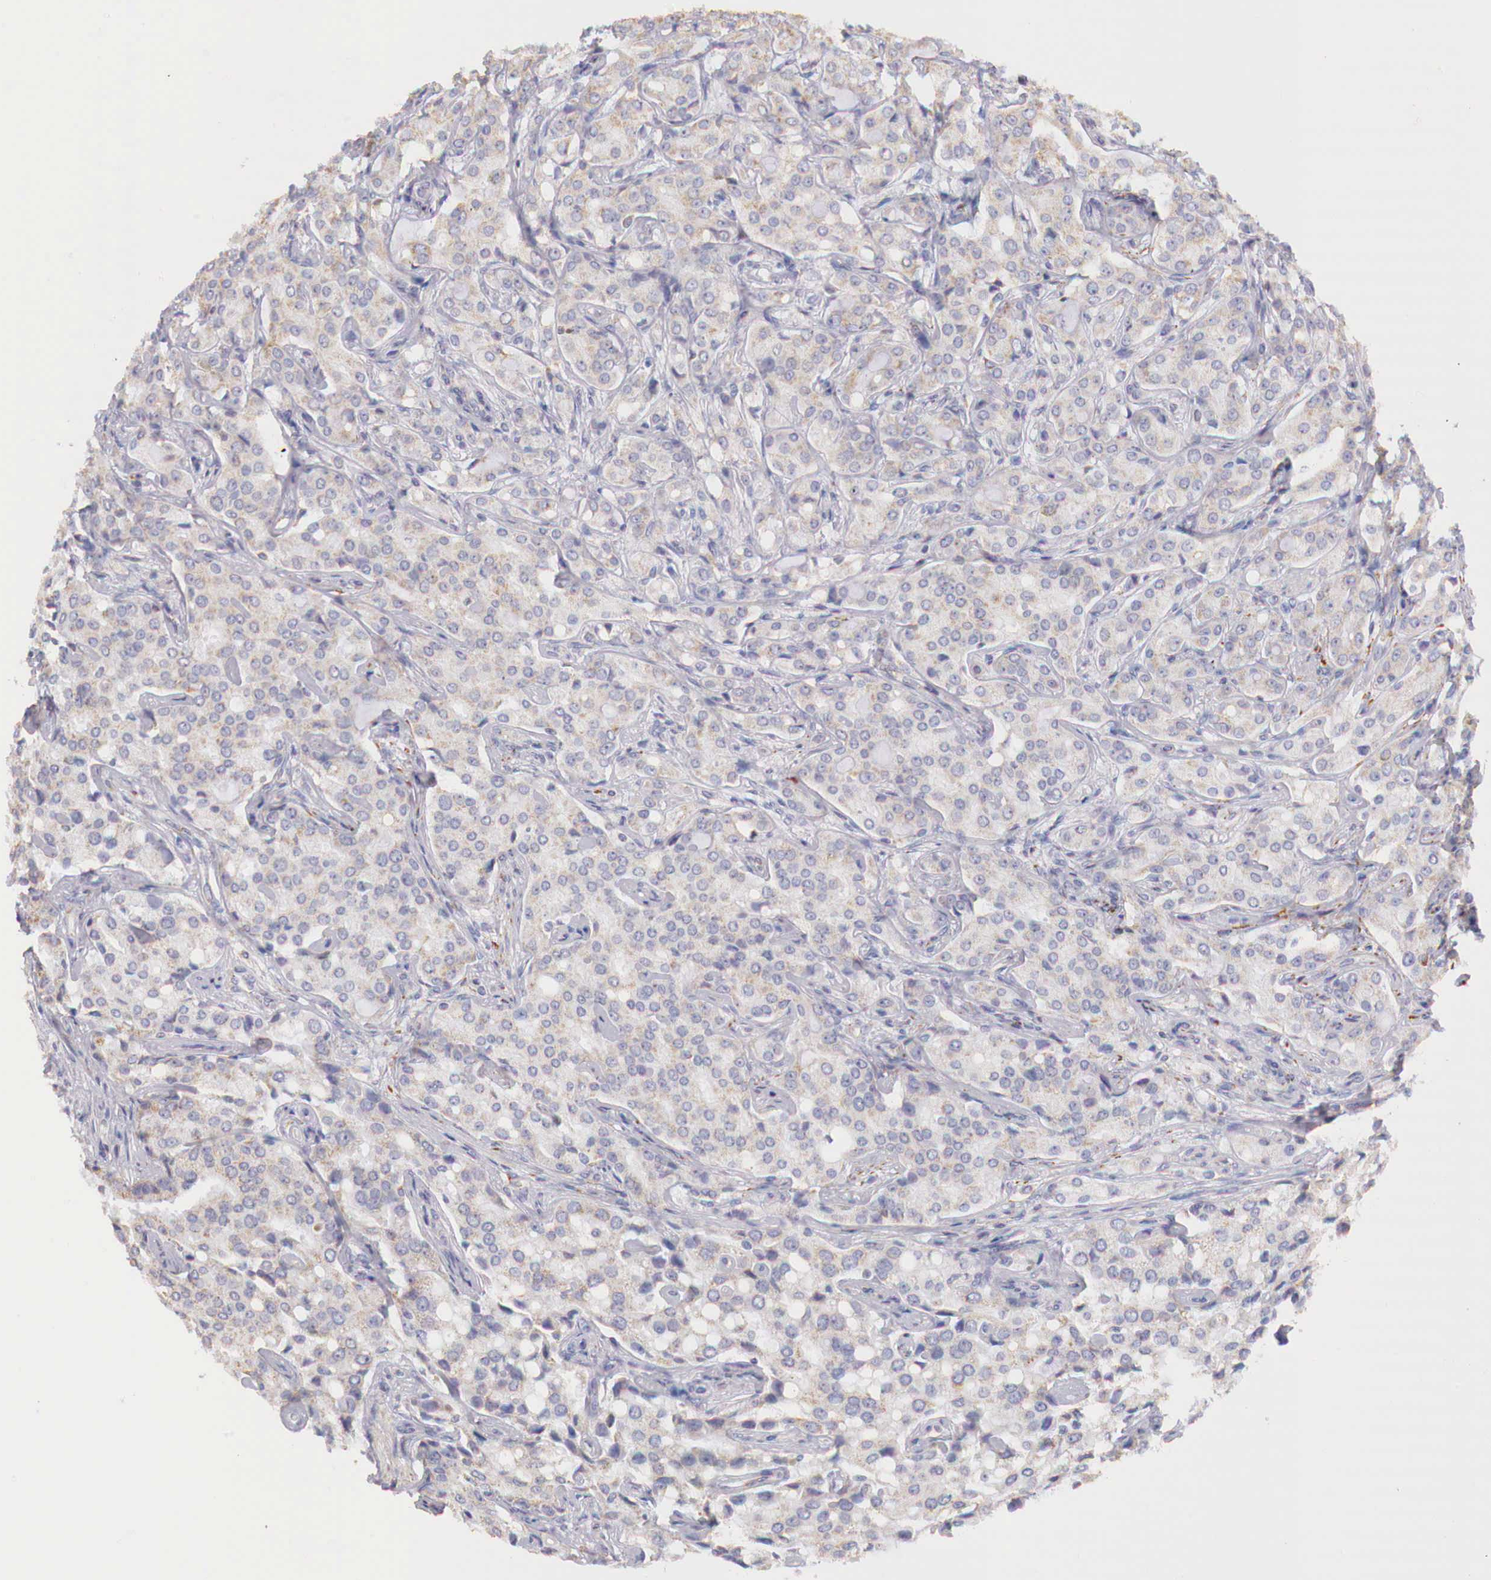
{"staining": {"intensity": "weak", "quantity": "25%-75%", "location": "cytoplasmic/membranous"}, "tissue": "prostate cancer", "cell_type": "Tumor cells", "image_type": "cancer", "snomed": [{"axis": "morphology", "description": "Adenocarcinoma, Medium grade"}, {"axis": "topography", "description": "Prostate"}], "caption": "Protein expression analysis of adenocarcinoma (medium-grade) (prostate) exhibits weak cytoplasmic/membranous expression in about 25%-75% of tumor cells.", "gene": "IDH3G", "patient": {"sex": "male", "age": 72}}